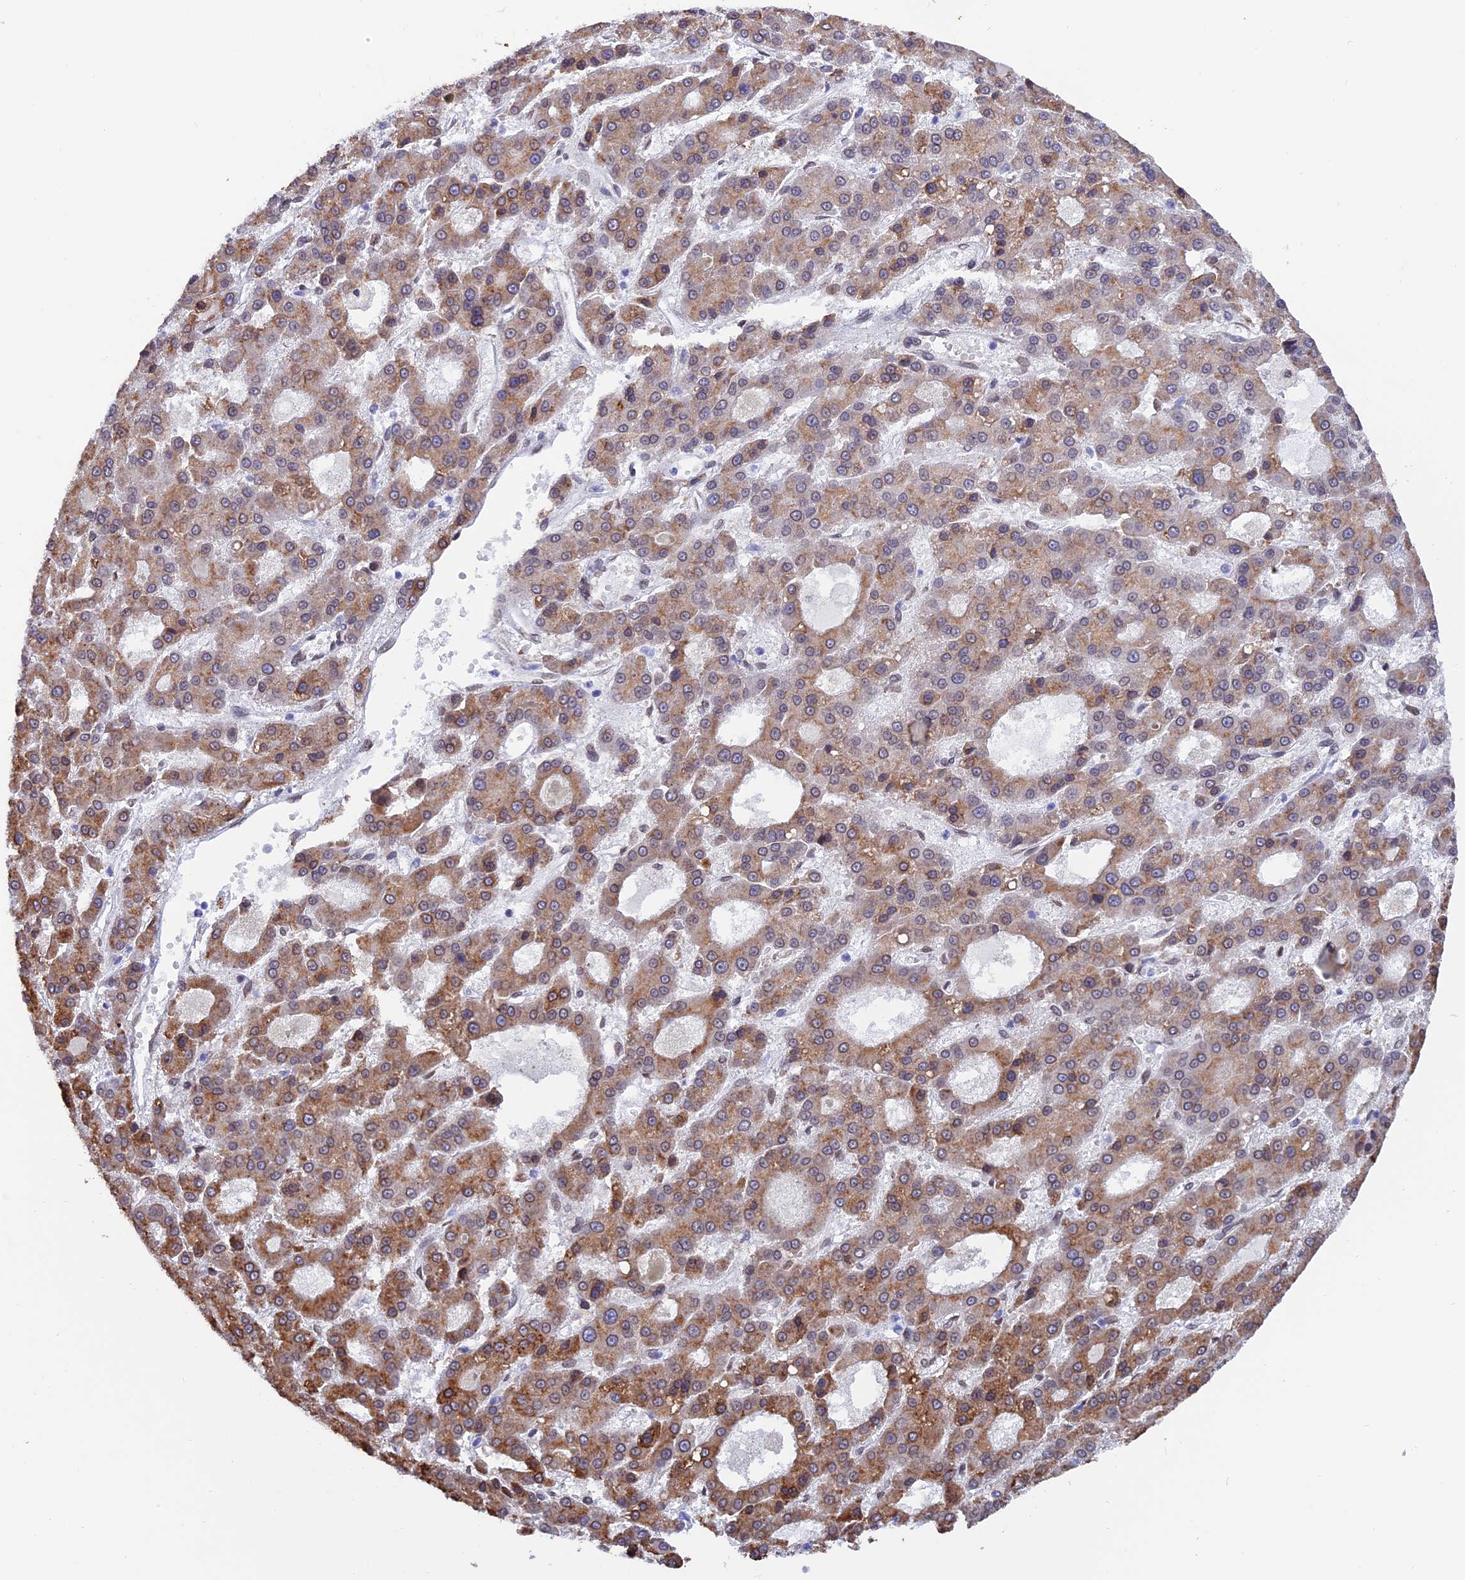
{"staining": {"intensity": "moderate", "quantity": ">75%", "location": "cytoplasmic/membranous"}, "tissue": "liver cancer", "cell_type": "Tumor cells", "image_type": "cancer", "snomed": [{"axis": "morphology", "description": "Carcinoma, Hepatocellular, NOS"}, {"axis": "topography", "description": "Liver"}], "caption": "The photomicrograph reveals staining of hepatocellular carcinoma (liver), revealing moderate cytoplasmic/membranous protein expression (brown color) within tumor cells.", "gene": "TMPRSS7", "patient": {"sex": "male", "age": 70}}